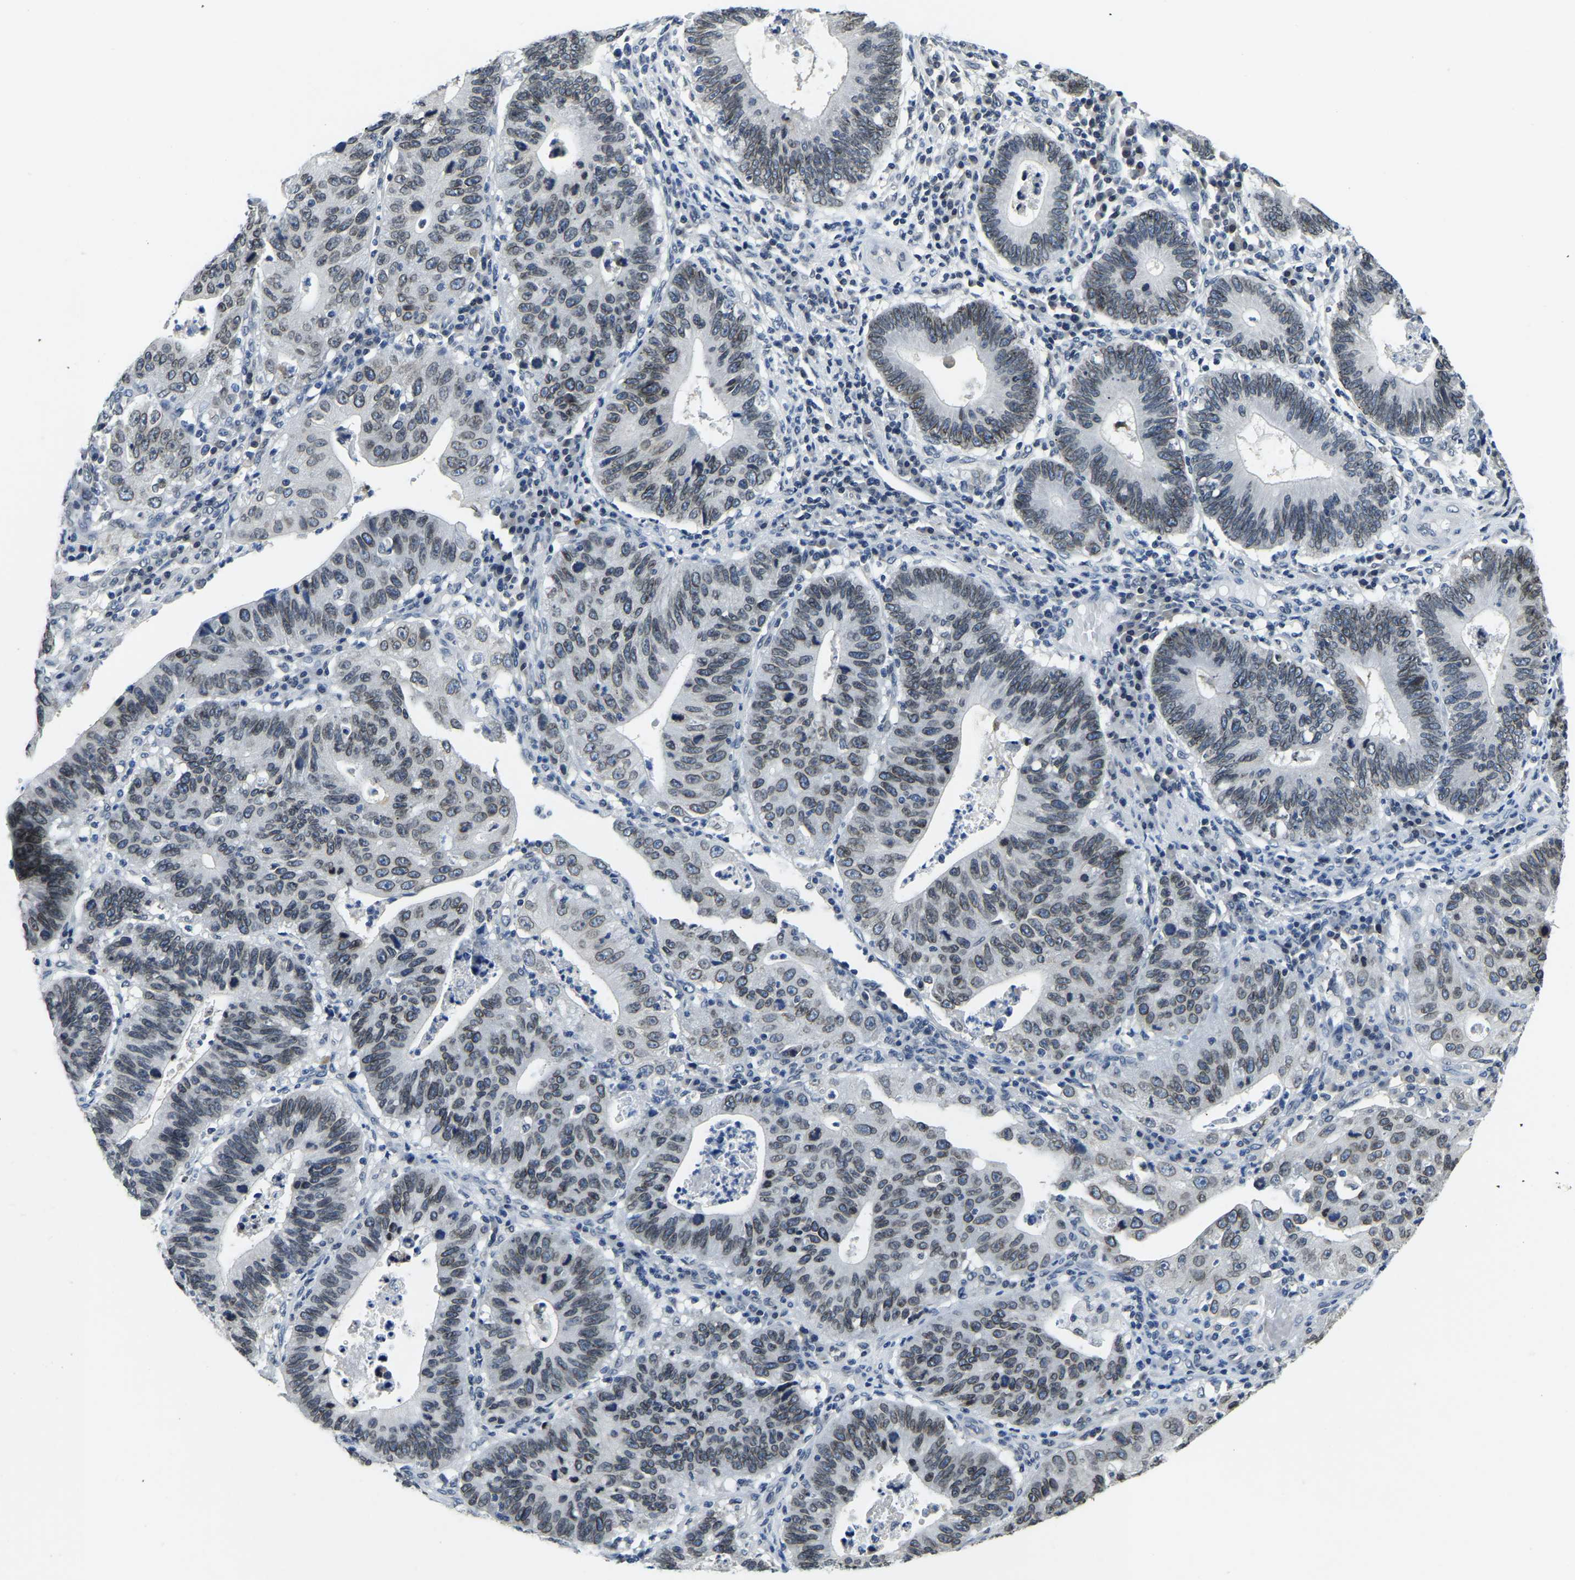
{"staining": {"intensity": "weak", "quantity": ">75%", "location": "cytoplasmic/membranous,nuclear"}, "tissue": "stomach cancer", "cell_type": "Tumor cells", "image_type": "cancer", "snomed": [{"axis": "morphology", "description": "Adenocarcinoma, NOS"}, {"axis": "topography", "description": "Stomach"}], "caption": "Tumor cells demonstrate weak cytoplasmic/membranous and nuclear positivity in approximately >75% of cells in adenocarcinoma (stomach). The protein of interest is shown in brown color, while the nuclei are stained blue.", "gene": "RANBP2", "patient": {"sex": "male", "age": 59}}